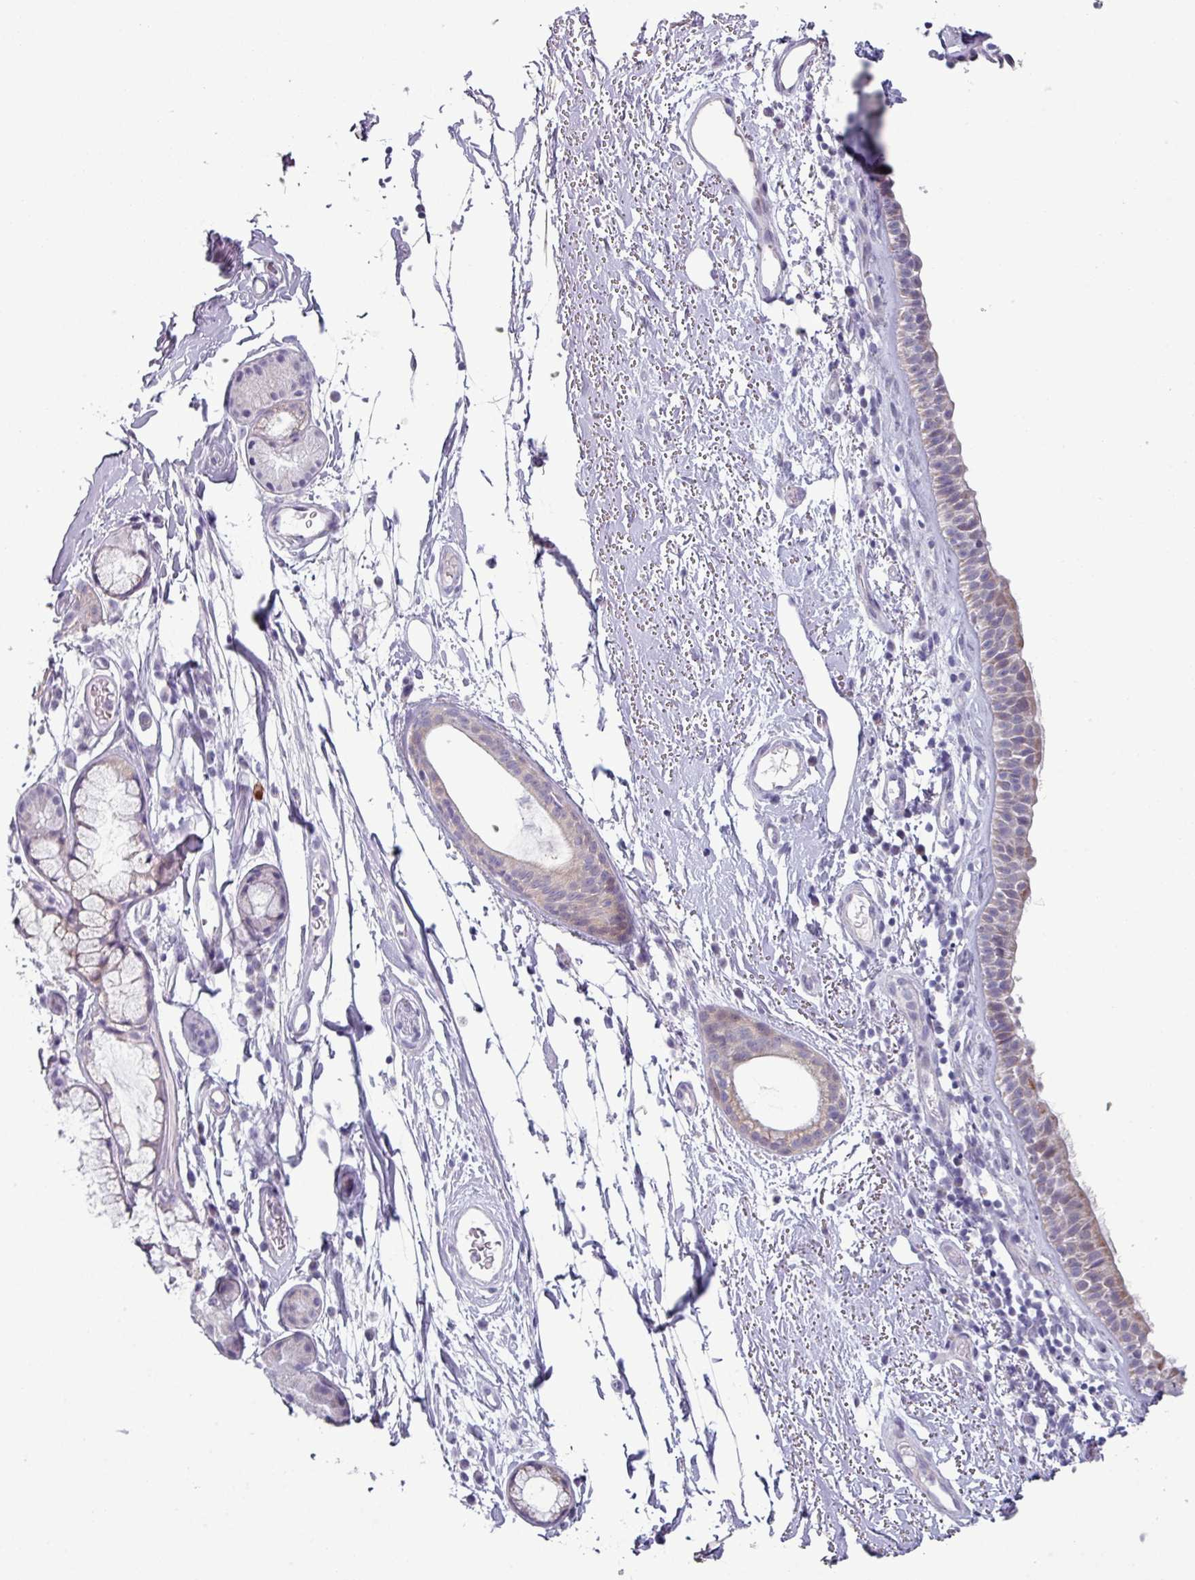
{"staining": {"intensity": "moderate", "quantity": "25%-75%", "location": "cytoplasmic/membranous"}, "tissue": "nasopharynx", "cell_type": "Respiratory epithelial cells", "image_type": "normal", "snomed": [{"axis": "morphology", "description": "Normal tissue, NOS"}, {"axis": "topography", "description": "Cartilage tissue"}, {"axis": "topography", "description": "Nasopharynx"}], "caption": "High-power microscopy captured an IHC image of benign nasopharynx, revealing moderate cytoplasmic/membranous positivity in about 25%-75% of respiratory epithelial cells.", "gene": "ZNF615", "patient": {"sex": "male", "age": 56}}